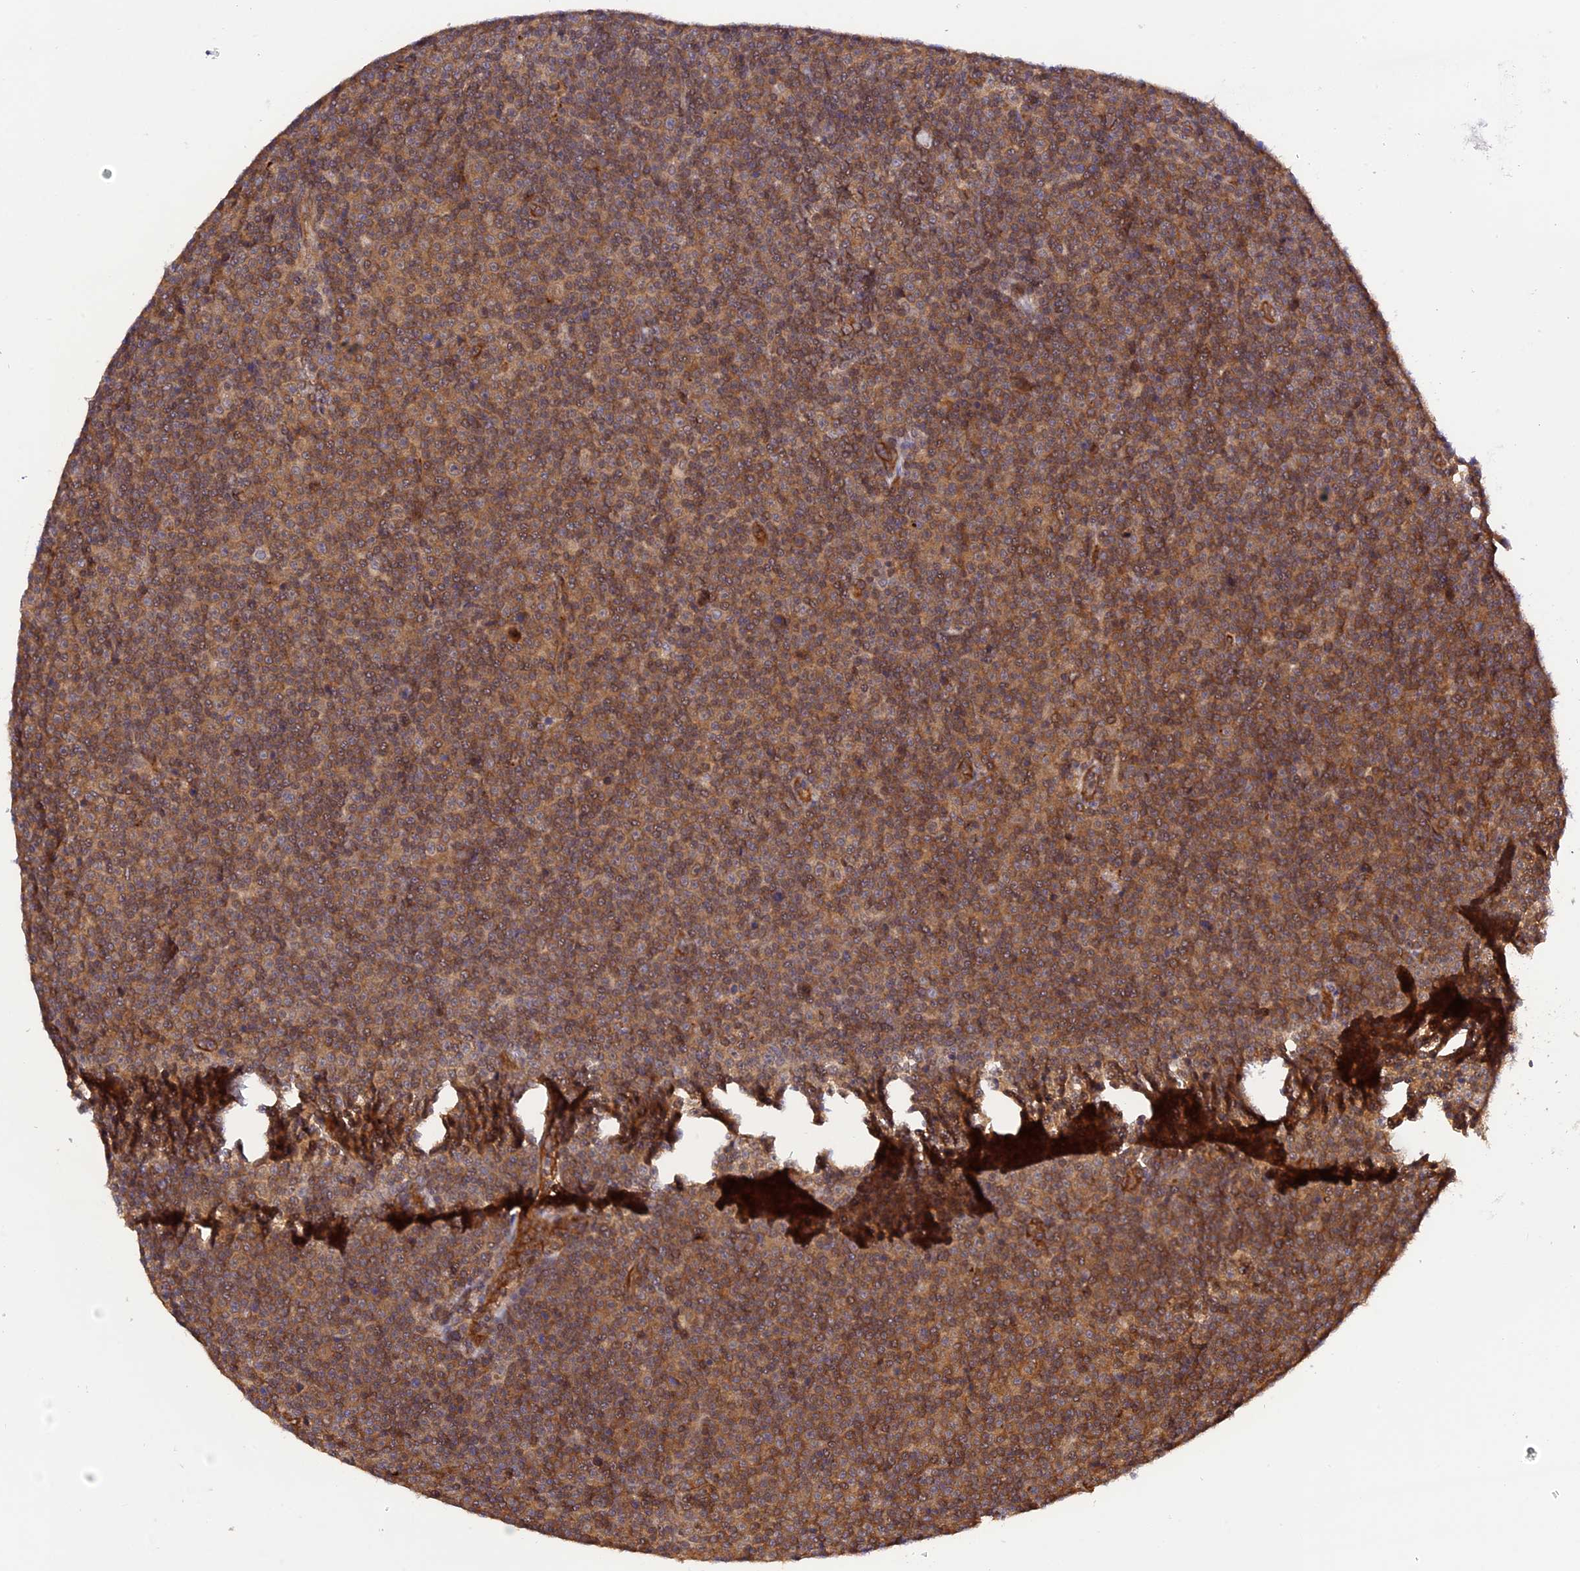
{"staining": {"intensity": "moderate", "quantity": ">75%", "location": "cytoplasmic/membranous"}, "tissue": "lymphoma", "cell_type": "Tumor cells", "image_type": "cancer", "snomed": [{"axis": "morphology", "description": "Malignant lymphoma, non-Hodgkin's type, Low grade"}, {"axis": "topography", "description": "Lymph node"}], "caption": "This is an image of immunohistochemistry staining of malignant lymphoma, non-Hodgkin's type (low-grade), which shows moderate expression in the cytoplasmic/membranous of tumor cells.", "gene": "C5orf22", "patient": {"sex": "female", "age": 67}}